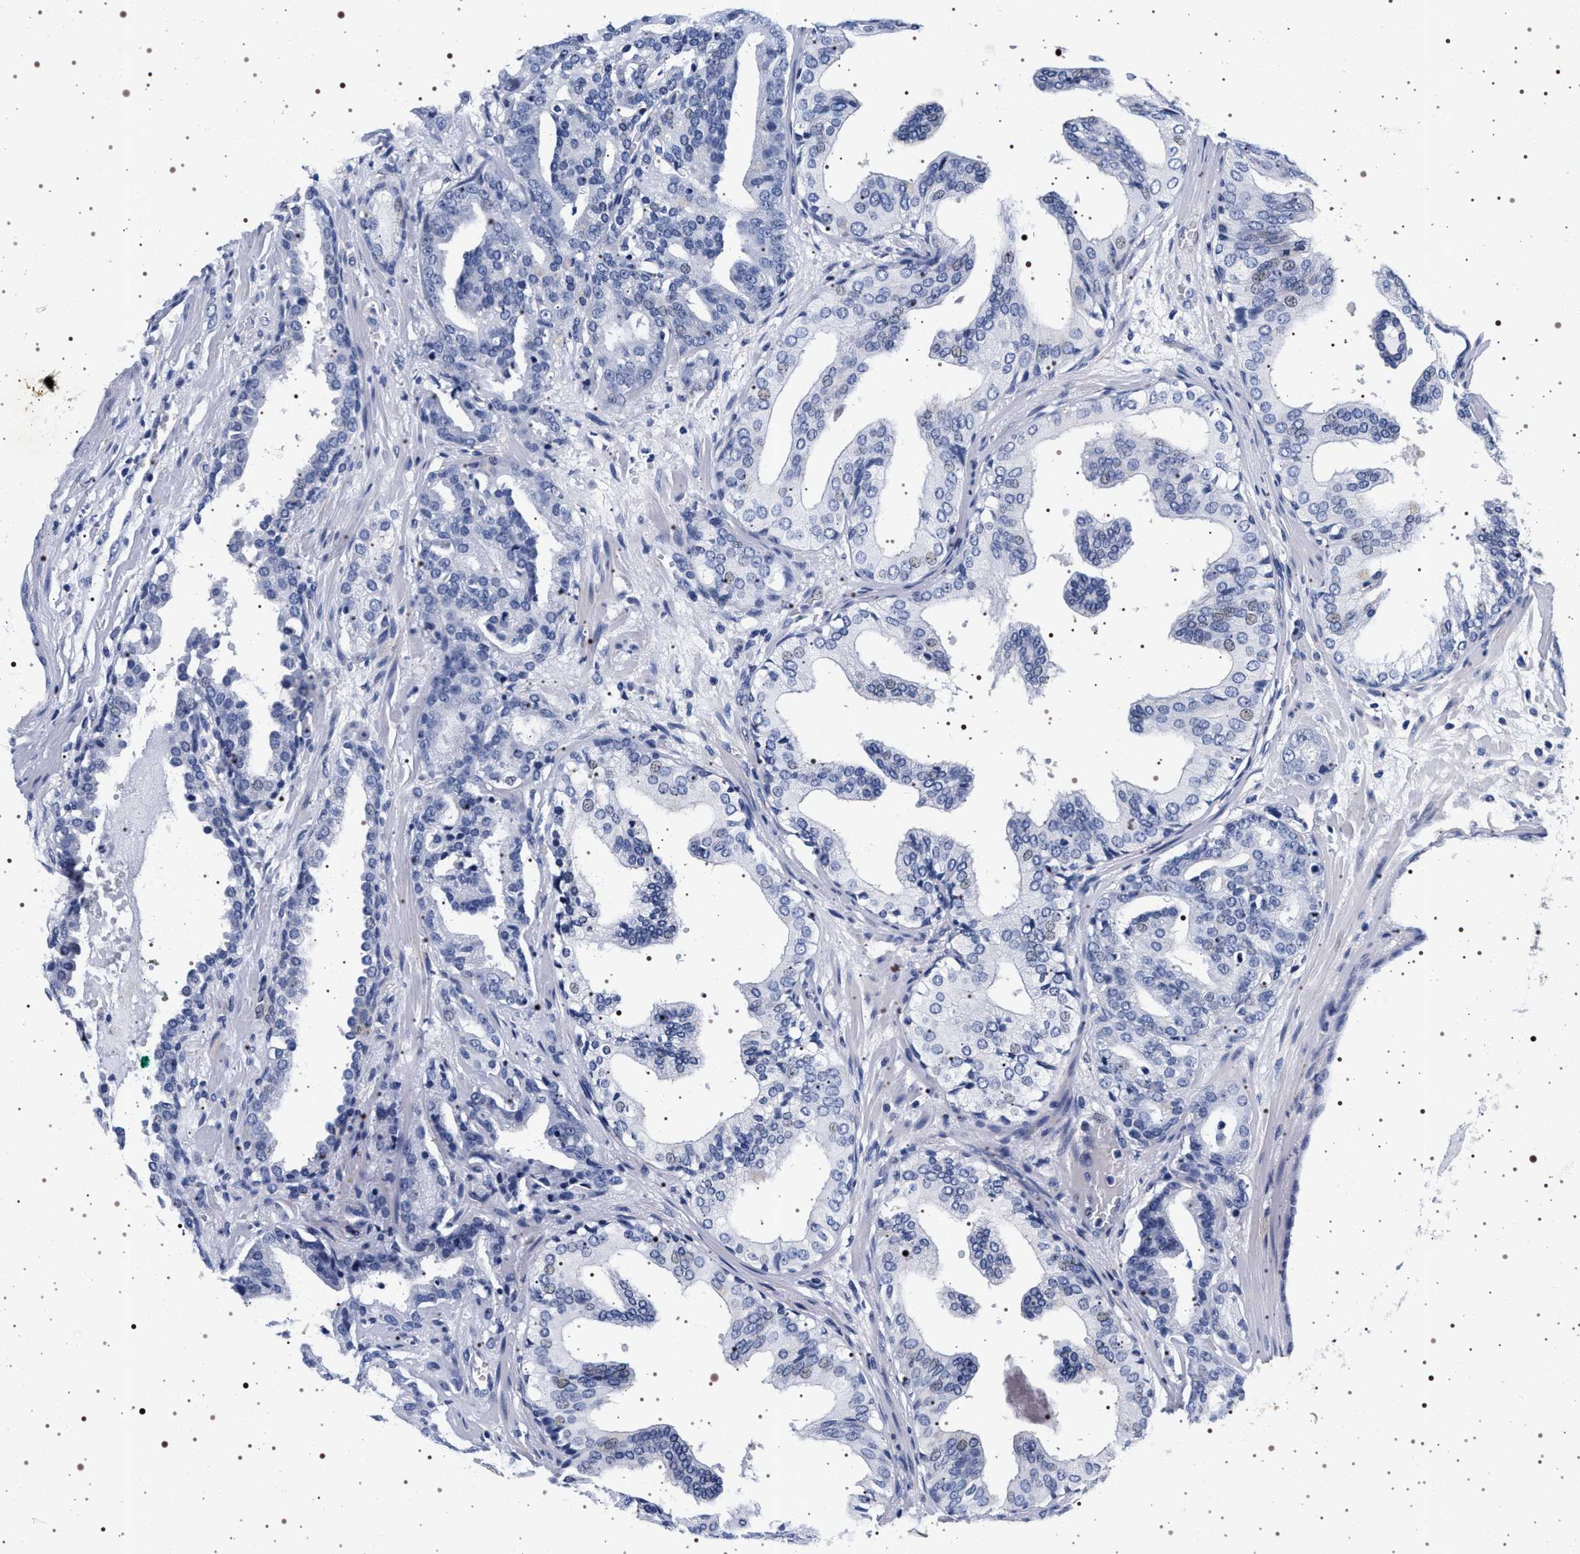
{"staining": {"intensity": "negative", "quantity": "none", "location": "none"}, "tissue": "prostate cancer", "cell_type": "Tumor cells", "image_type": "cancer", "snomed": [{"axis": "morphology", "description": "Adenocarcinoma, Low grade"}, {"axis": "topography", "description": "Prostate"}], "caption": "Immunohistochemistry histopathology image of human low-grade adenocarcinoma (prostate) stained for a protein (brown), which reveals no positivity in tumor cells. Brightfield microscopy of IHC stained with DAB (3,3'-diaminobenzidine) (brown) and hematoxylin (blue), captured at high magnification.", "gene": "SYN1", "patient": {"sex": "male", "age": 63}}